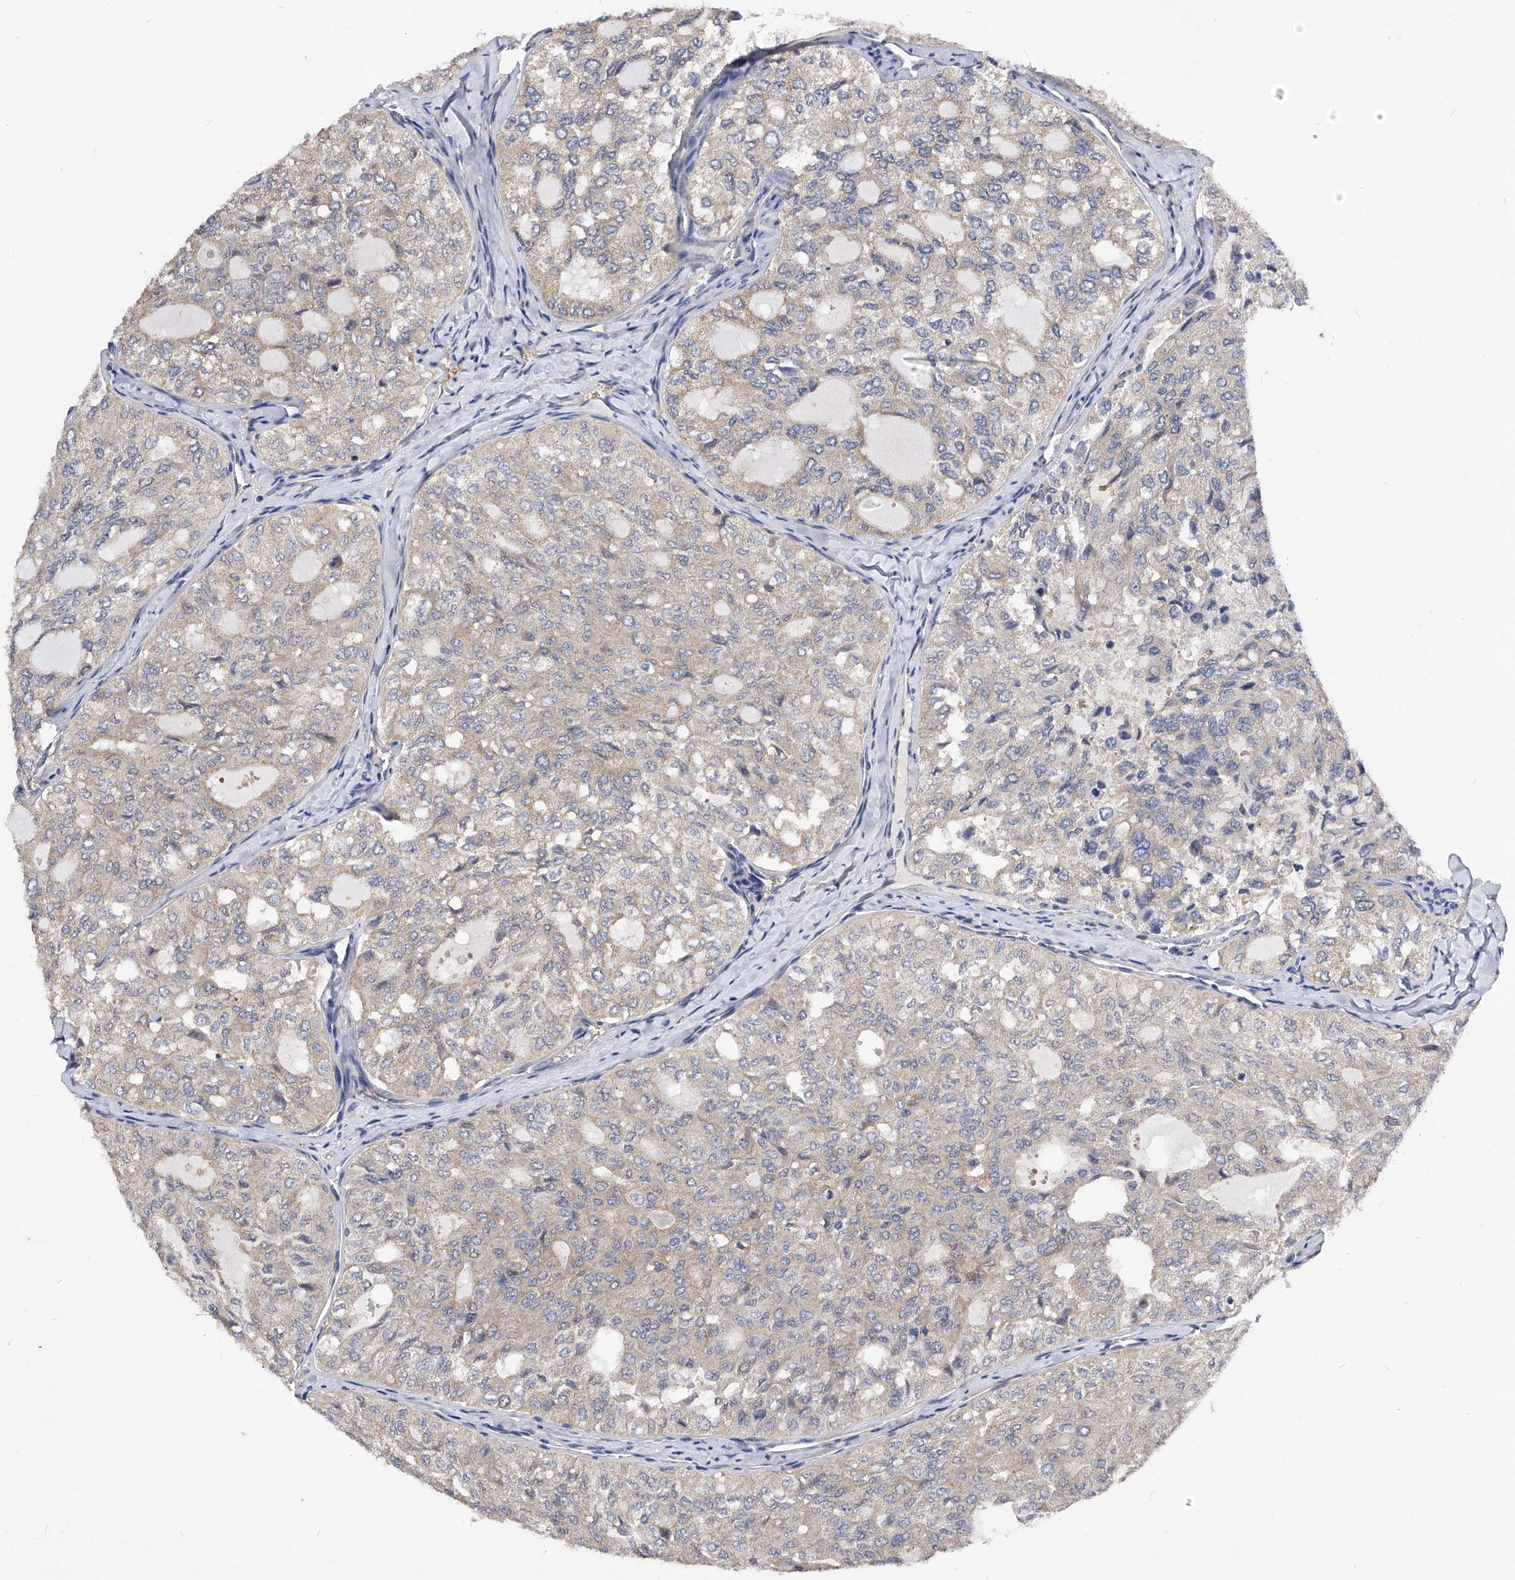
{"staining": {"intensity": "weak", "quantity": "25%-75%", "location": "cytoplasmic/membranous"}, "tissue": "thyroid cancer", "cell_type": "Tumor cells", "image_type": "cancer", "snomed": [{"axis": "morphology", "description": "Follicular adenoma carcinoma, NOS"}, {"axis": "topography", "description": "Thyroid gland"}], "caption": "This histopathology image displays immunohistochemistry (IHC) staining of human thyroid follicular adenoma carcinoma, with low weak cytoplasmic/membranous staining in about 25%-75% of tumor cells.", "gene": "PPP5C", "patient": {"sex": "male", "age": 75}}